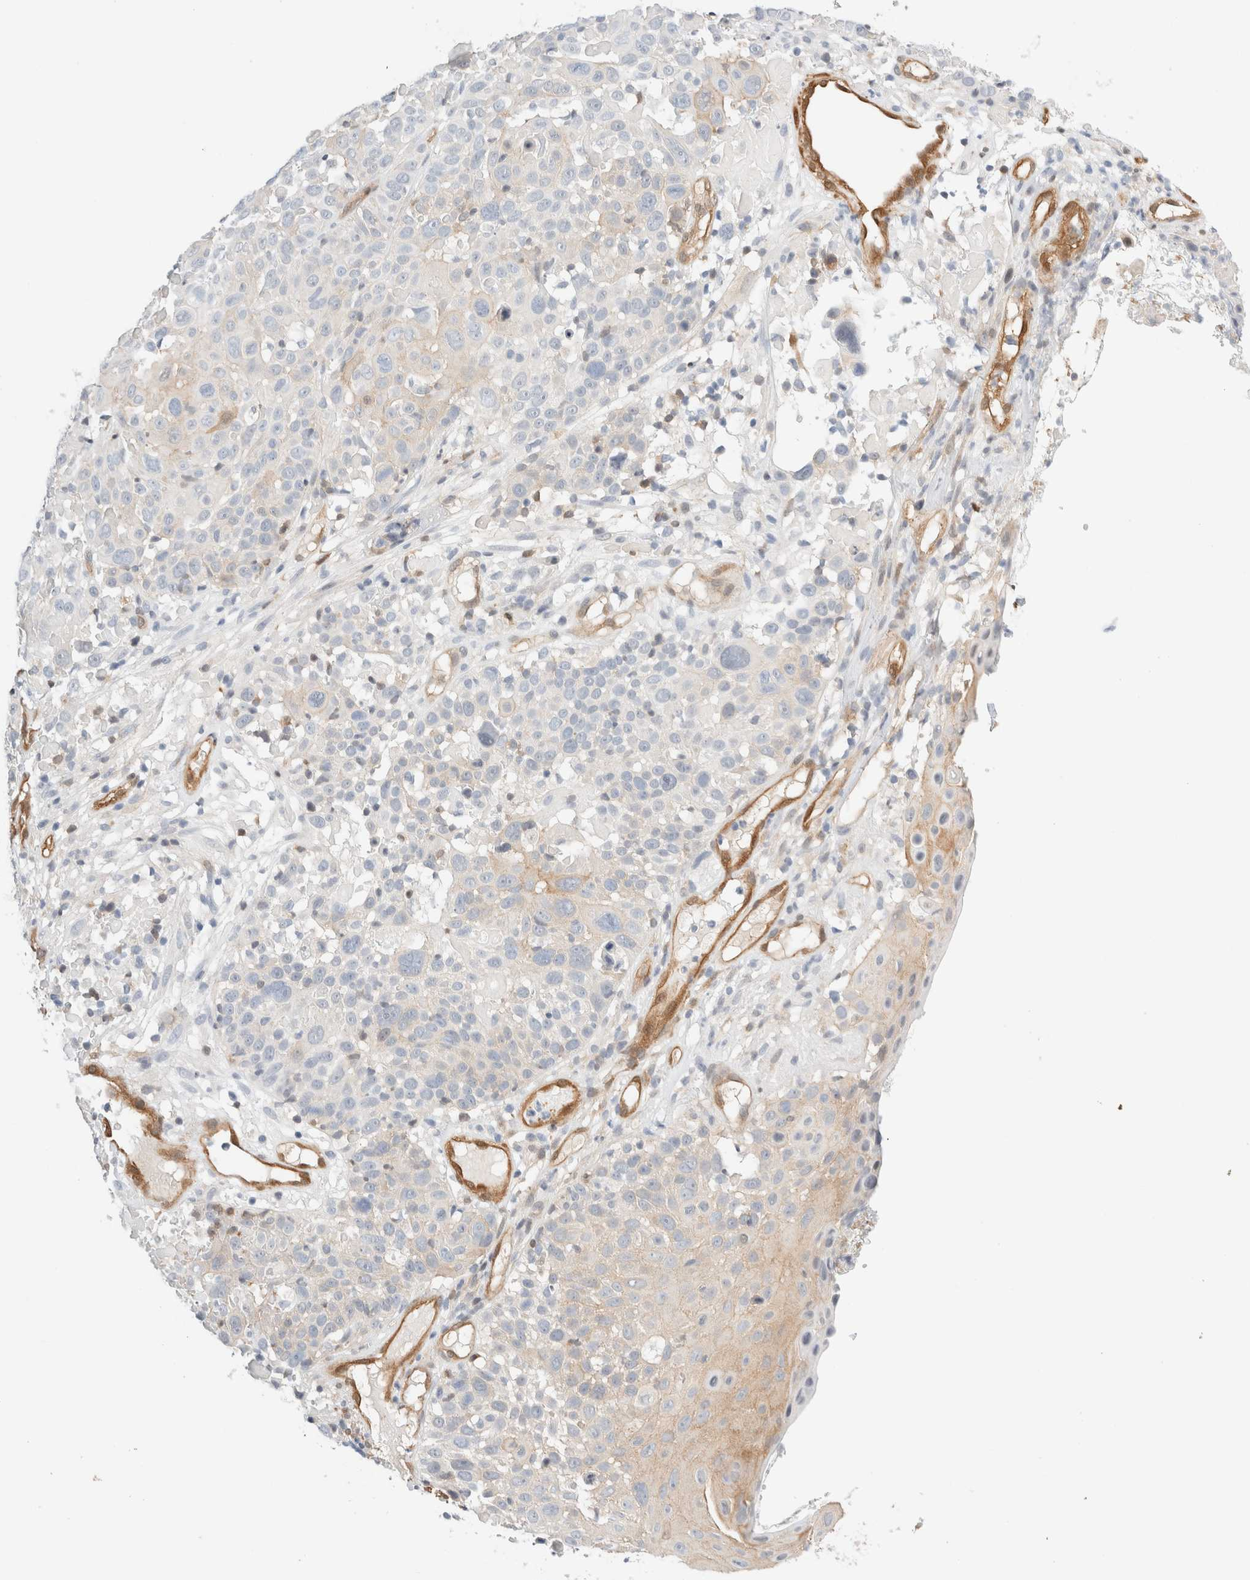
{"staining": {"intensity": "weak", "quantity": "<25%", "location": "cytoplasmic/membranous"}, "tissue": "cervical cancer", "cell_type": "Tumor cells", "image_type": "cancer", "snomed": [{"axis": "morphology", "description": "Squamous cell carcinoma, NOS"}, {"axis": "topography", "description": "Cervix"}], "caption": "Image shows no significant protein staining in tumor cells of cervical cancer. Nuclei are stained in blue.", "gene": "LMCD1", "patient": {"sex": "female", "age": 74}}